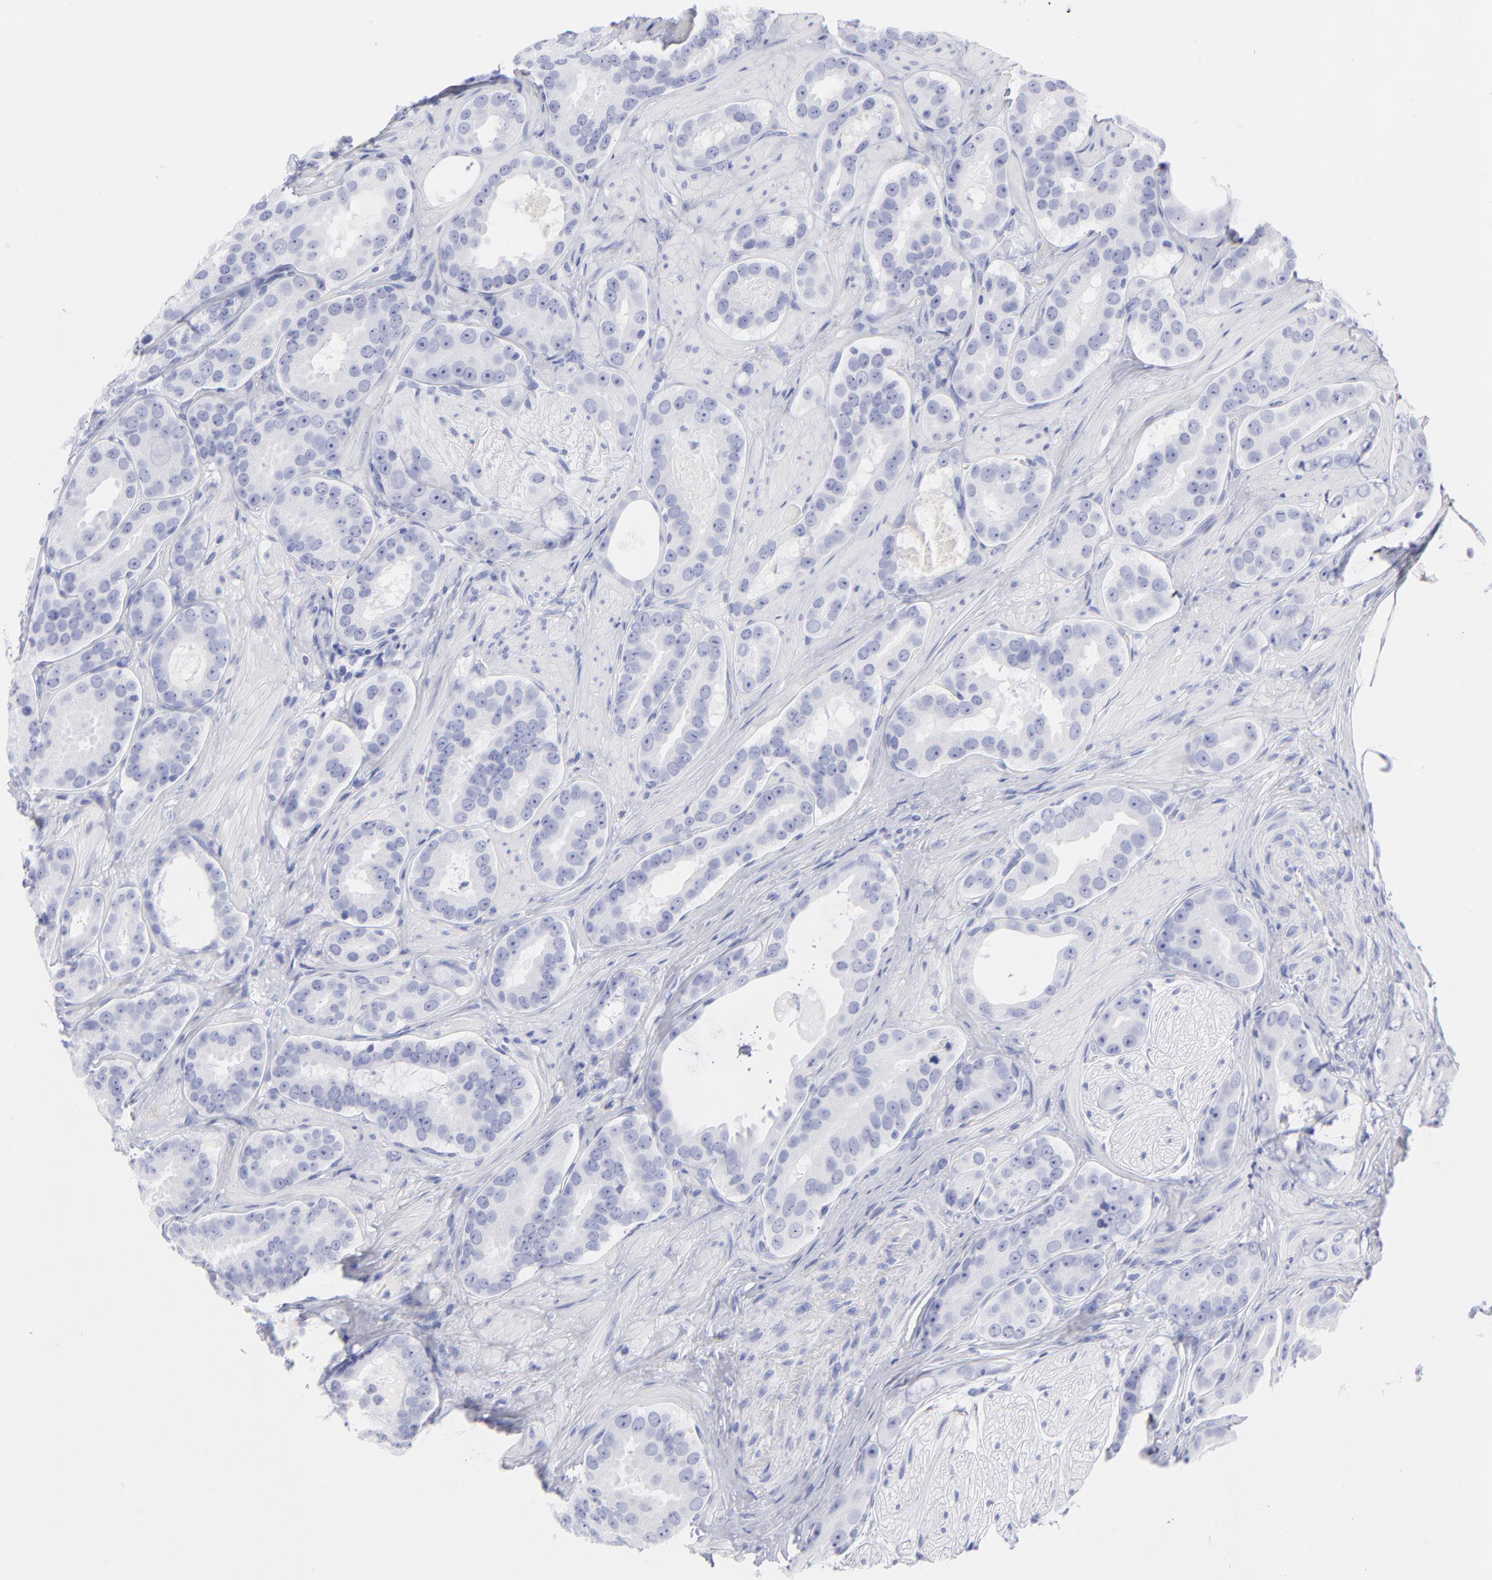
{"staining": {"intensity": "negative", "quantity": "none", "location": "none"}, "tissue": "prostate cancer", "cell_type": "Tumor cells", "image_type": "cancer", "snomed": [{"axis": "morphology", "description": "Adenocarcinoma, Low grade"}, {"axis": "topography", "description": "Prostate"}], "caption": "This is a image of IHC staining of prostate cancer, which shows no positivity in tumor cells.", "gene": "F13B", "patient": {"sex": "male", "age": 59}}